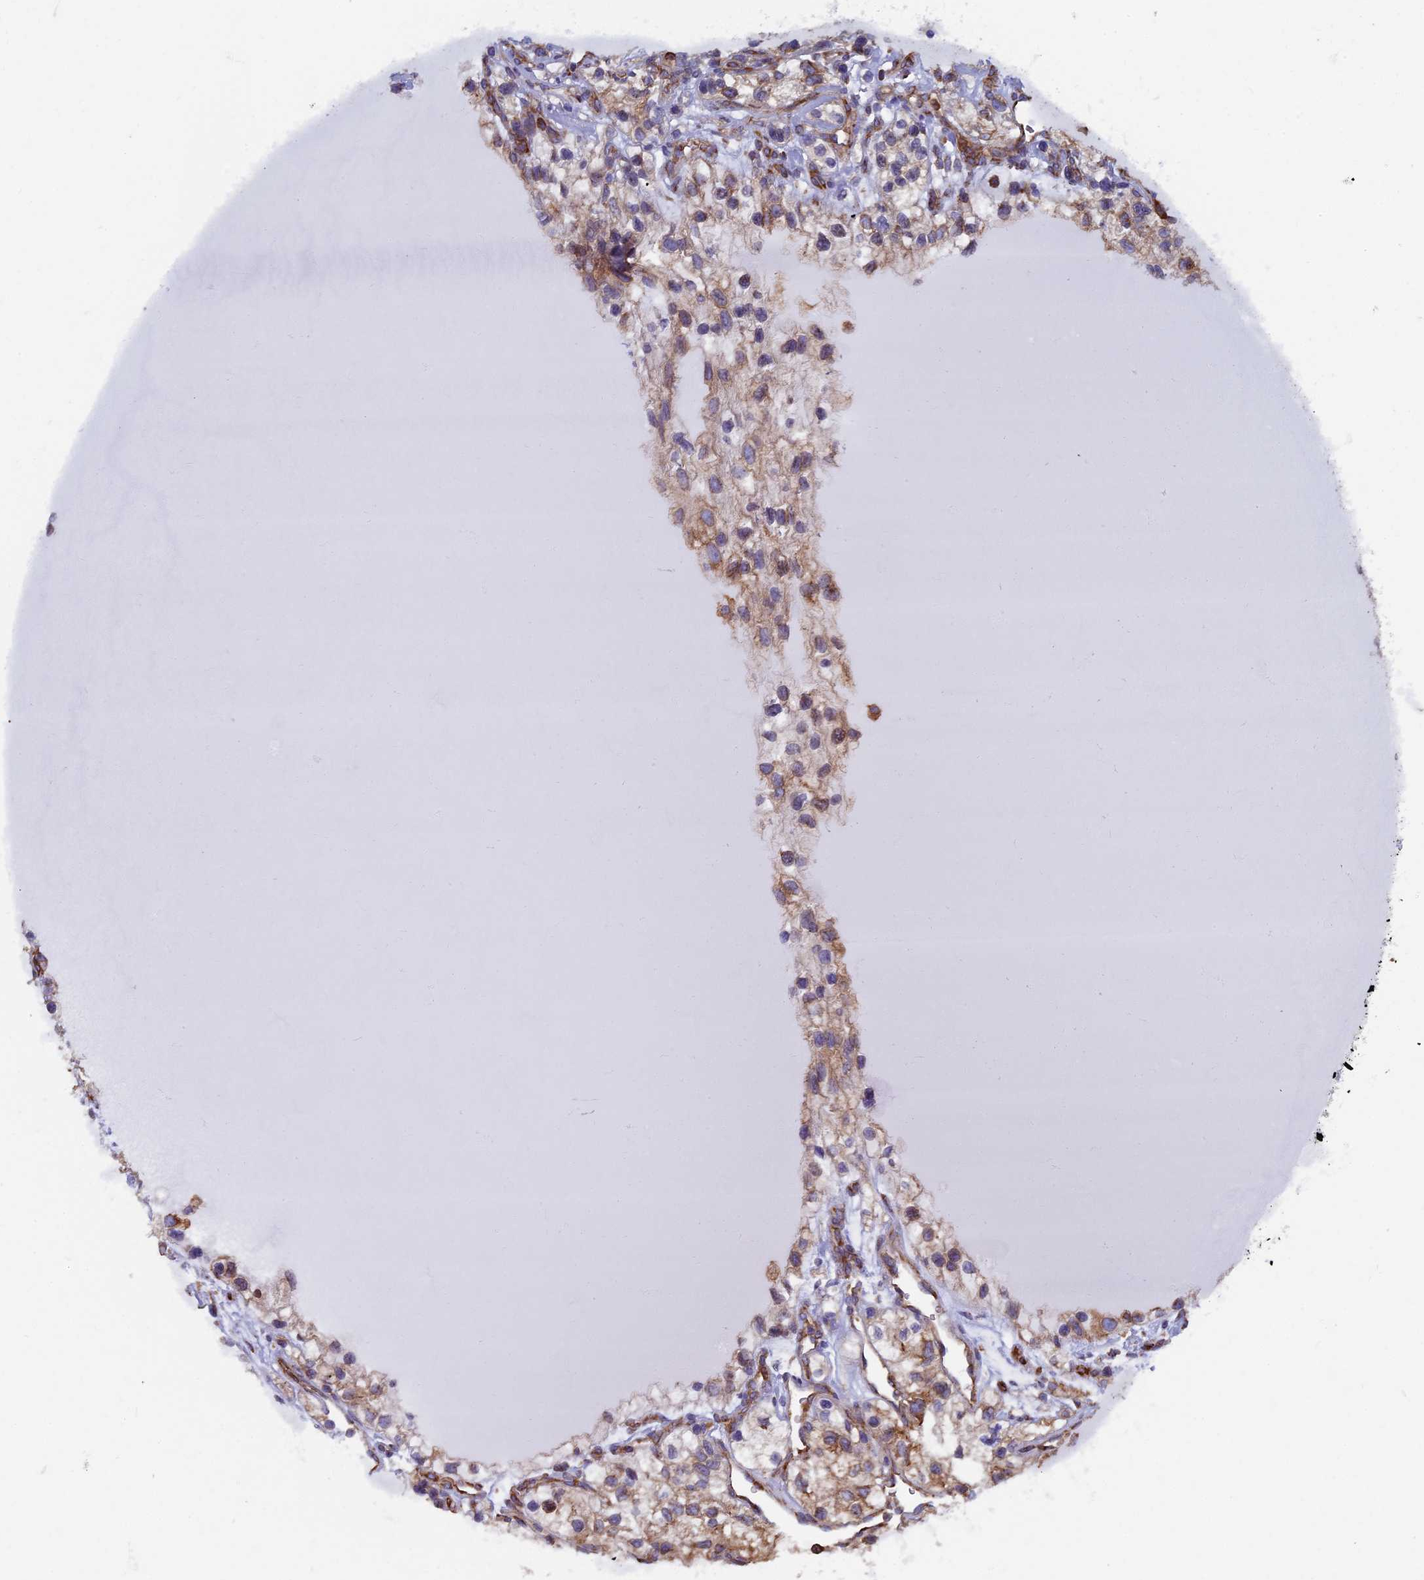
{"staining": {"intensity": "weak", "quantity": "<25%", "location": "cytoplasmic/membranous"}, "tissue": "renal cancer", "cell_type": "Tumor cells", "image_type": "cancer", "snomed": [{"axis": "morphology", "description": "Adenocarcinoma, NOS"}, {"axis": "topography", "description": "Kidney"}], "caption": "This photomicrograph is of adenocarcinoma (renal) stained with immunohistochemistry (IHC) to label a protein in brown with the nuclei are counter-stained blue. There is no positivity in tumor cells.", "gene": "YBX1", "patient": {"sex": "female", "age": 57}}